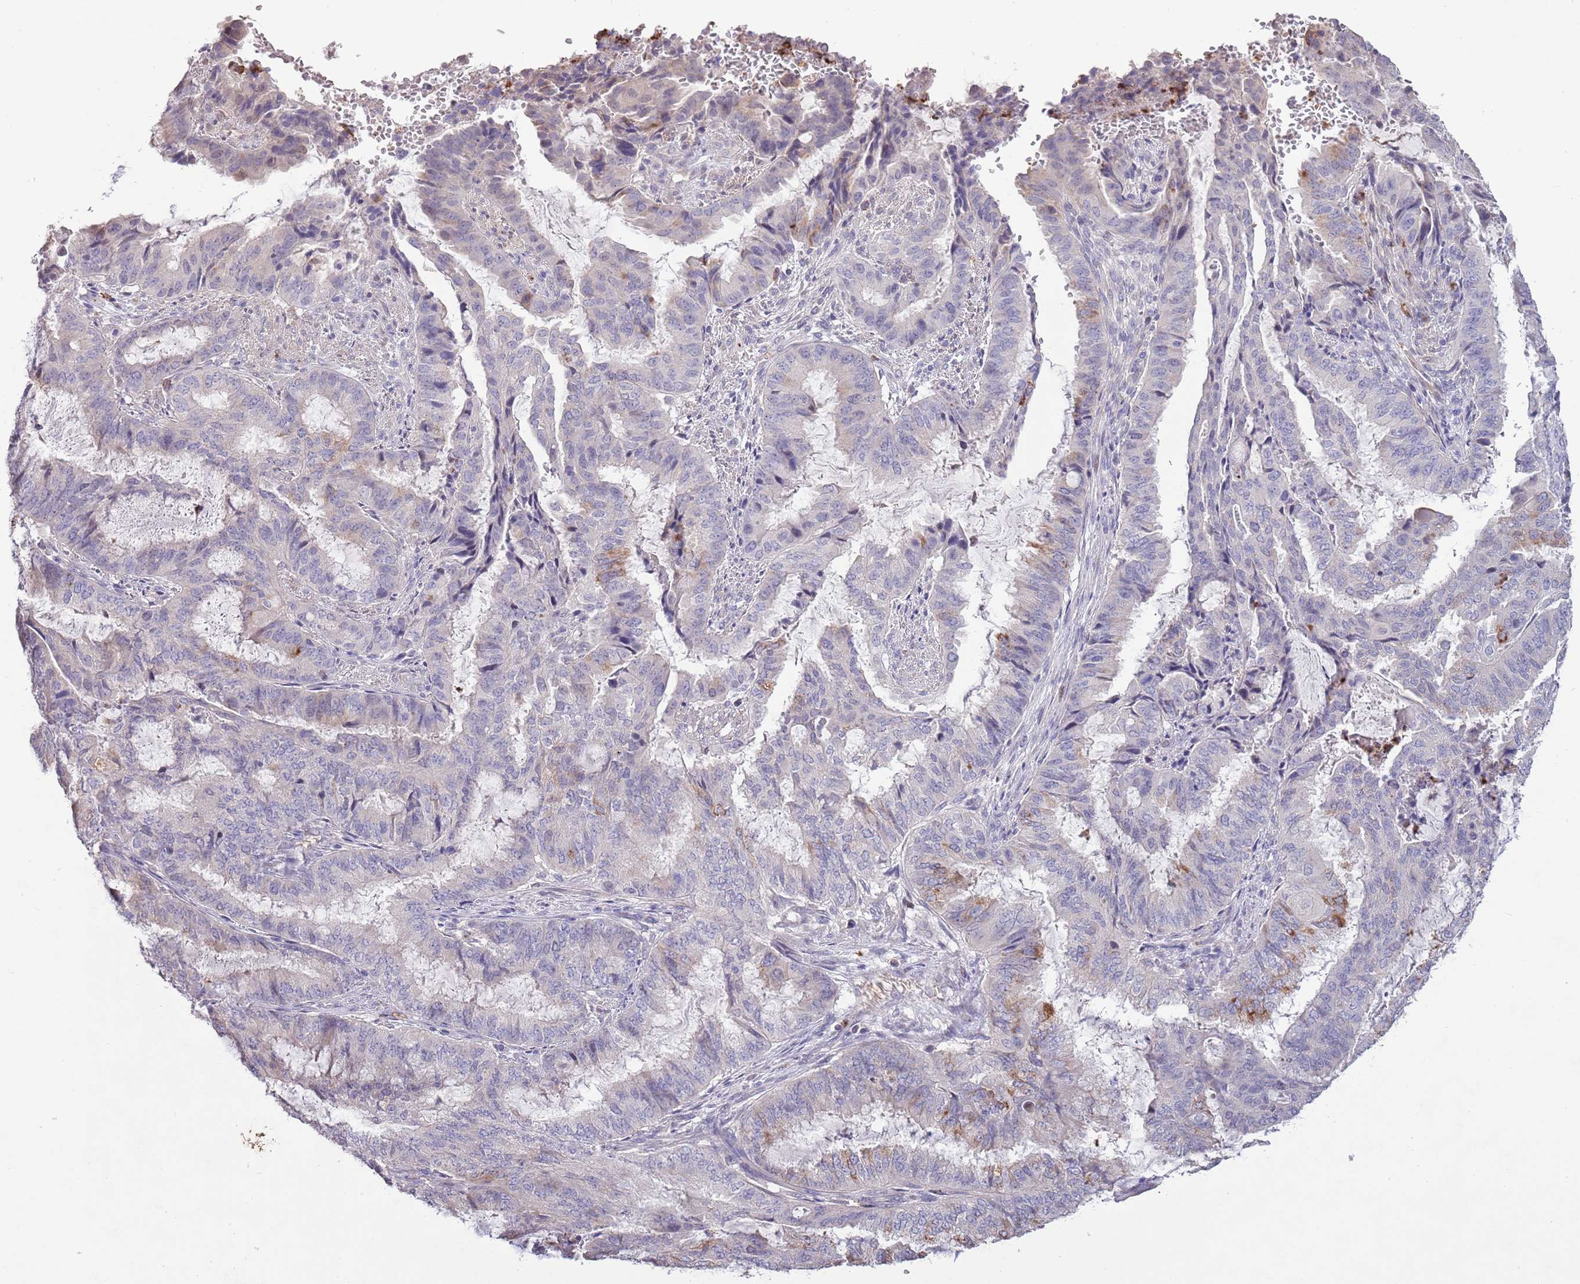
{"staining": {"intensity": "moderate", "quantity": "<25%", "location": "cytoplasmic/membranous"}, "tissue": "endometrial cancer", "cell_type": "Tumor cells", "image_type": "cancer", "snomed": [{"axis": "morphology", "description": "Adenocarcinoma, NOS"}, {"axis": "topography", "description": "Endometrium"}], "caption": "Endometrial cancer (adenocarcinoma) tissue shows moderate cytoplasmic/membranous expression in about <25% of tumor cells", "gene": "P2RY13", "patient": {"sex": "female", "age": 51}}